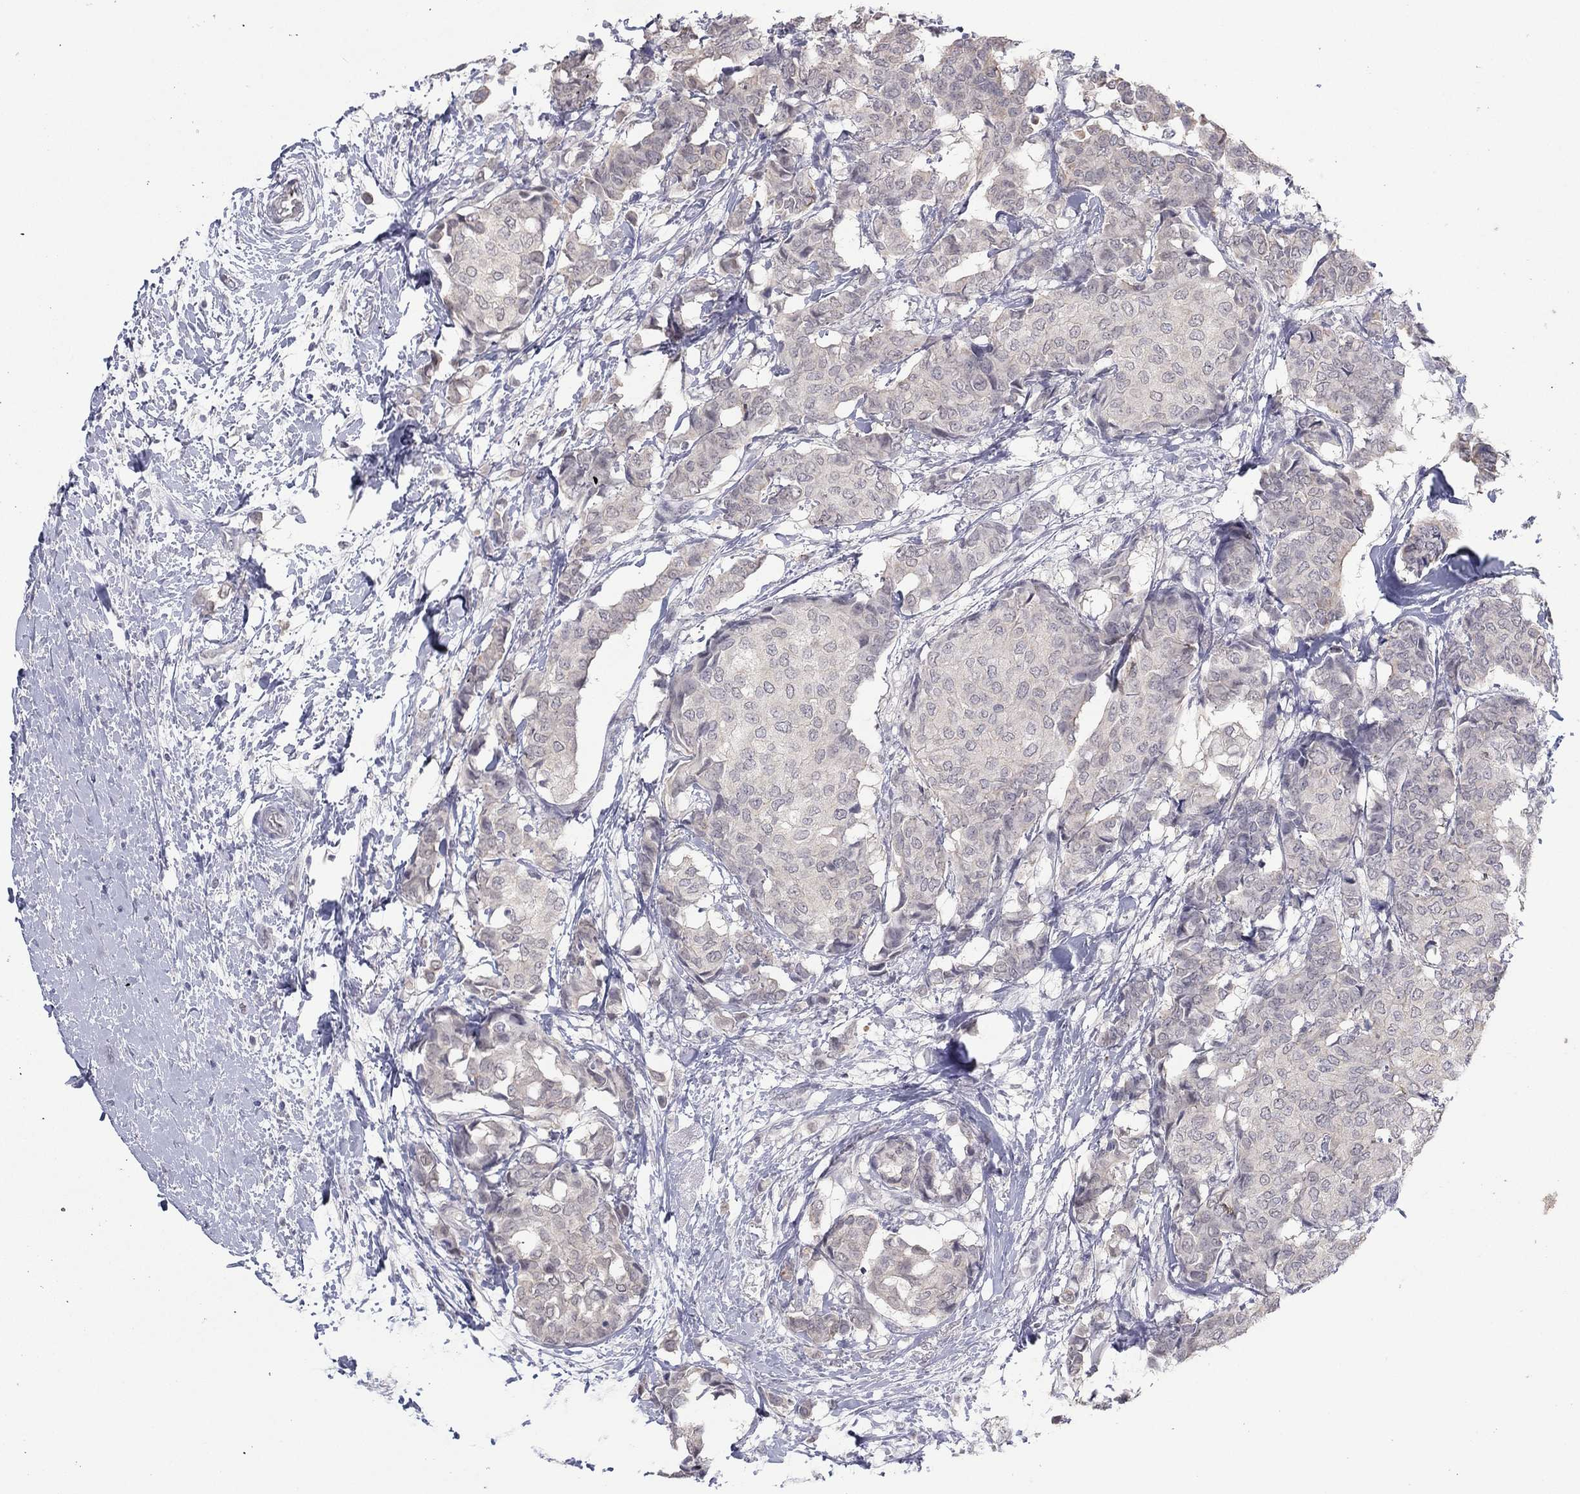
{"staining": {"intensity": "weak", "quantity": "25%-75%", "location": "cytoplasmic/membranous"}, "tissue": "breast cancer", "cell_type": "Tumor cells", "image_type": "cancer", "snomed": [{"axis": "morphology", "description": "Duct carcinoma"}, {"axis": "topography", "description": "Breast"}], "caption": "Breast cancer (invasive ductal carcinoma) stained for a protein shows weak cytoplasmic/membranous positivity in tumor cells. (IHC, brightfield microscopy, high magnification).", "gene": "SLC22A2", "patient": {"sex": "female", "age": 75}}